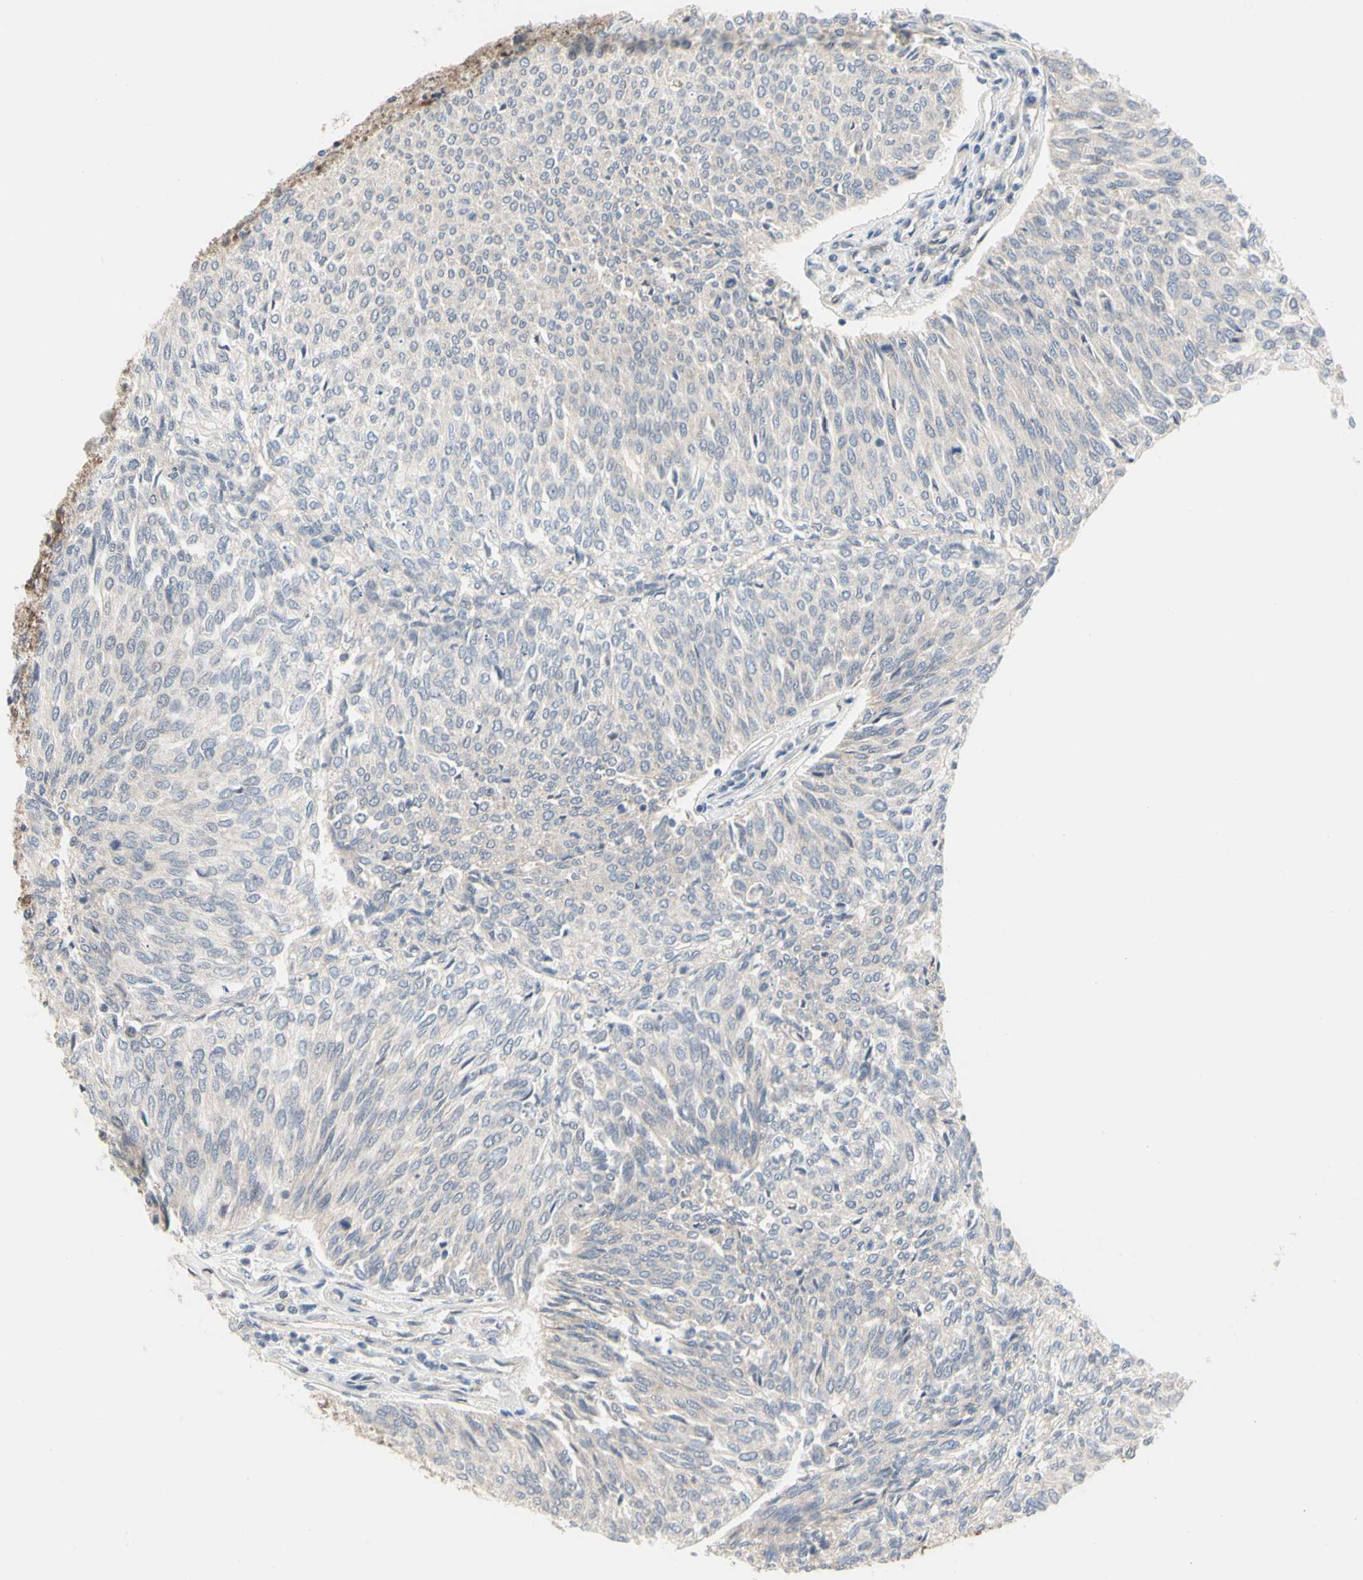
{"staining": {"intensity": "negative", "quantity": "none", "location": "none"}, "tissue": "urothelial cancer", "cell_type": "Tumor cells", "image_type": "cancer", "snomed": [{"axis": "morphology", "description": "Urothelial carcinoma, Low grade"}, {"axis": "topography", "description": "Urinary bladder"}], "caption": "Urothelial carcinoma (low-grade) was stained to show a protein in brown. There is no significant positivity in tumor cells.", "gene": "CDK5", "patient": {"sex": "female", "age": 79}}